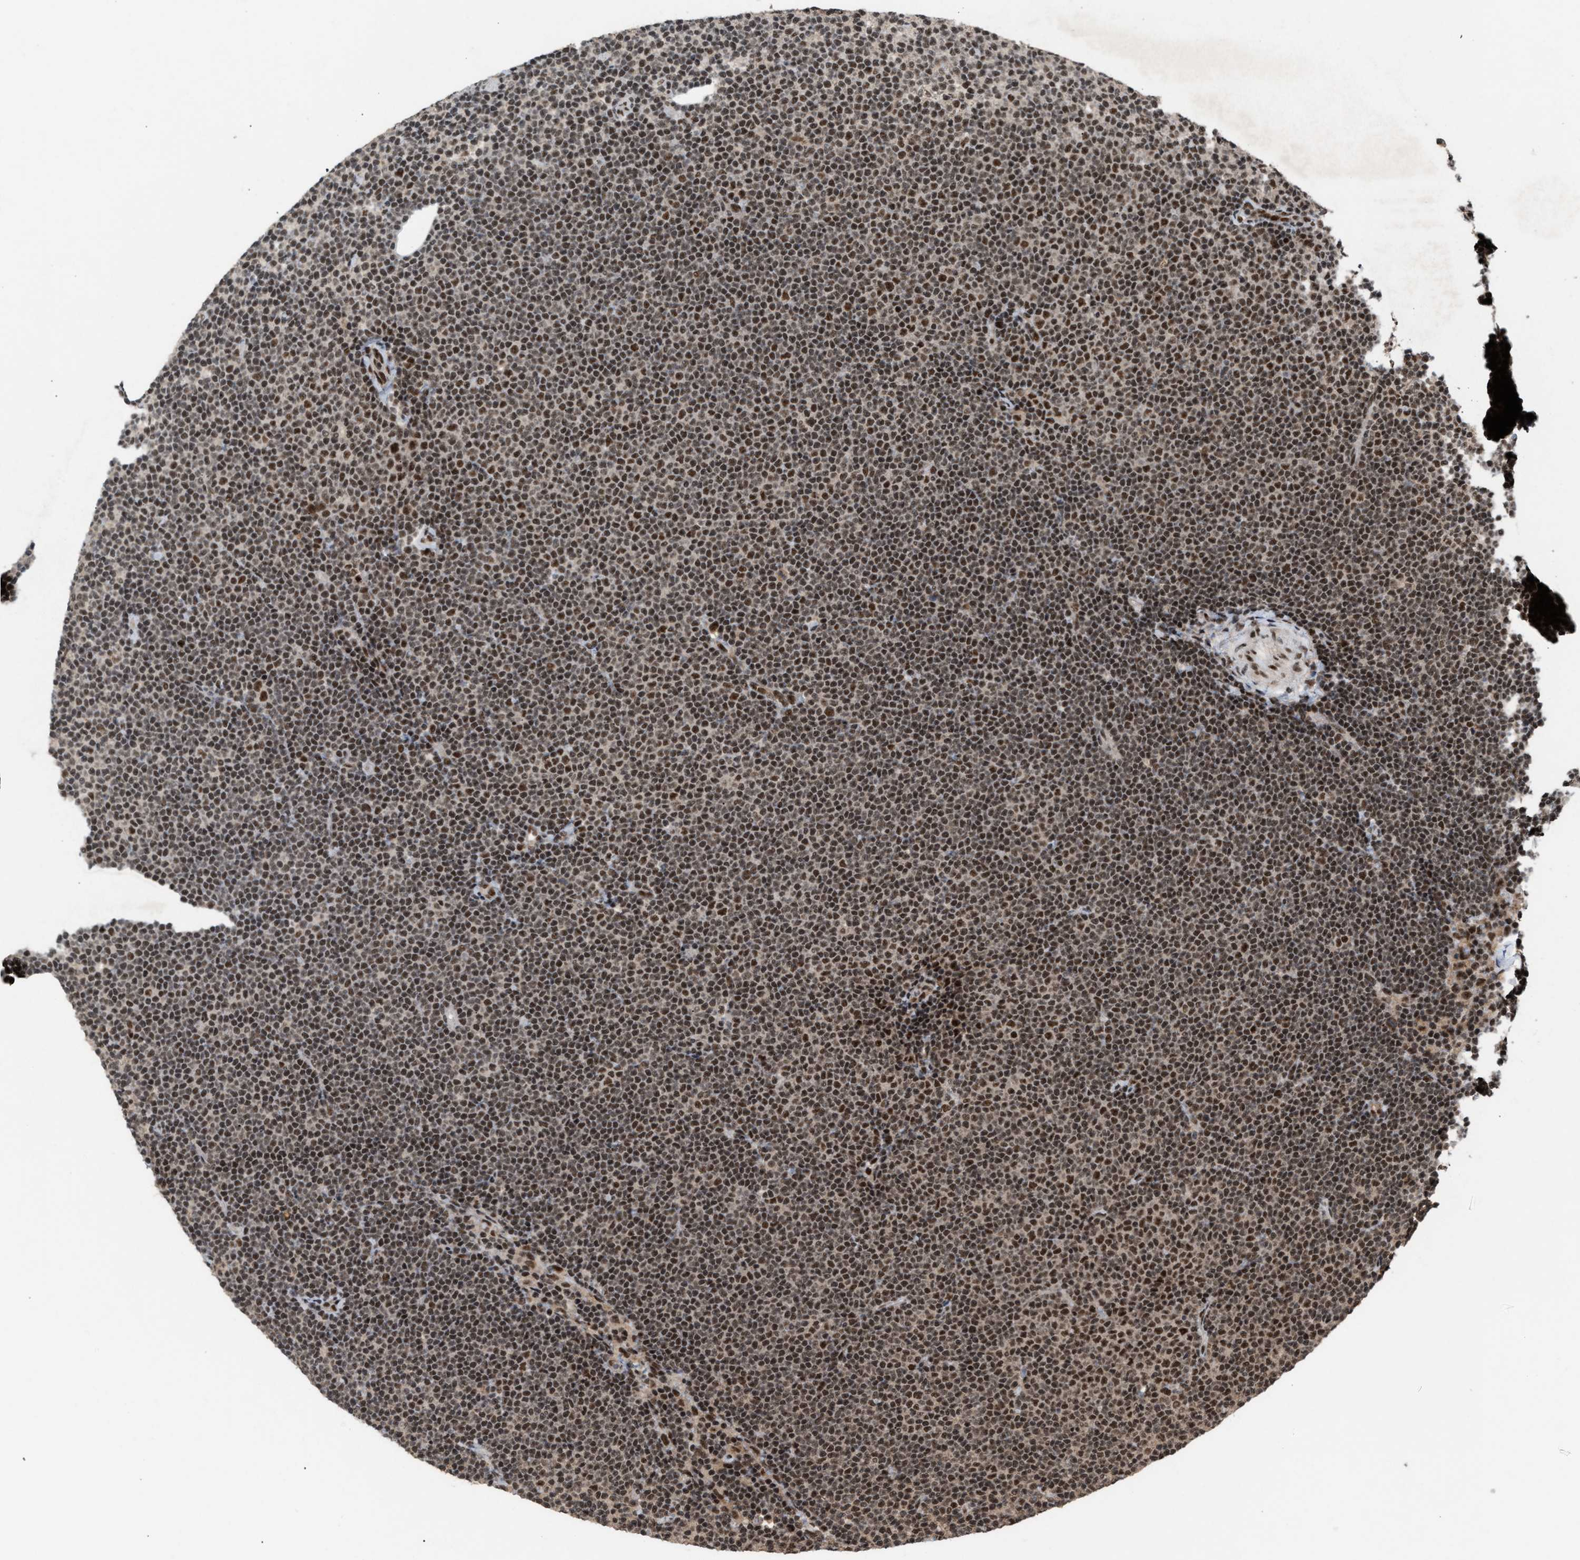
{"staining": {"intensity": "strong", "quantity": ">75%", "location": "nuclear"}, "tissue": "lymphoma", "cell_type": "Tumor cells", "image_type": "cancer", "snomed": [{"axis": "morphology", "description": "Malignant lymphoma, non-Hodgkin's type, Low grade"}, {"axis": "topography", "description": "Lymph node"}], "caption": "Immunohistochemical staining of lymphoma displays high levels of strong nuclear protein expression in about >75% of tumor cells. The protein of interest is stained brown, and the nuclei are stained in blue (DAB (3,3'-diaminobenzidine) IHC with brightfield microscopy, high magnification).", "gene": "PRPF4", "patient": {"sex": "female", "age": 53}}